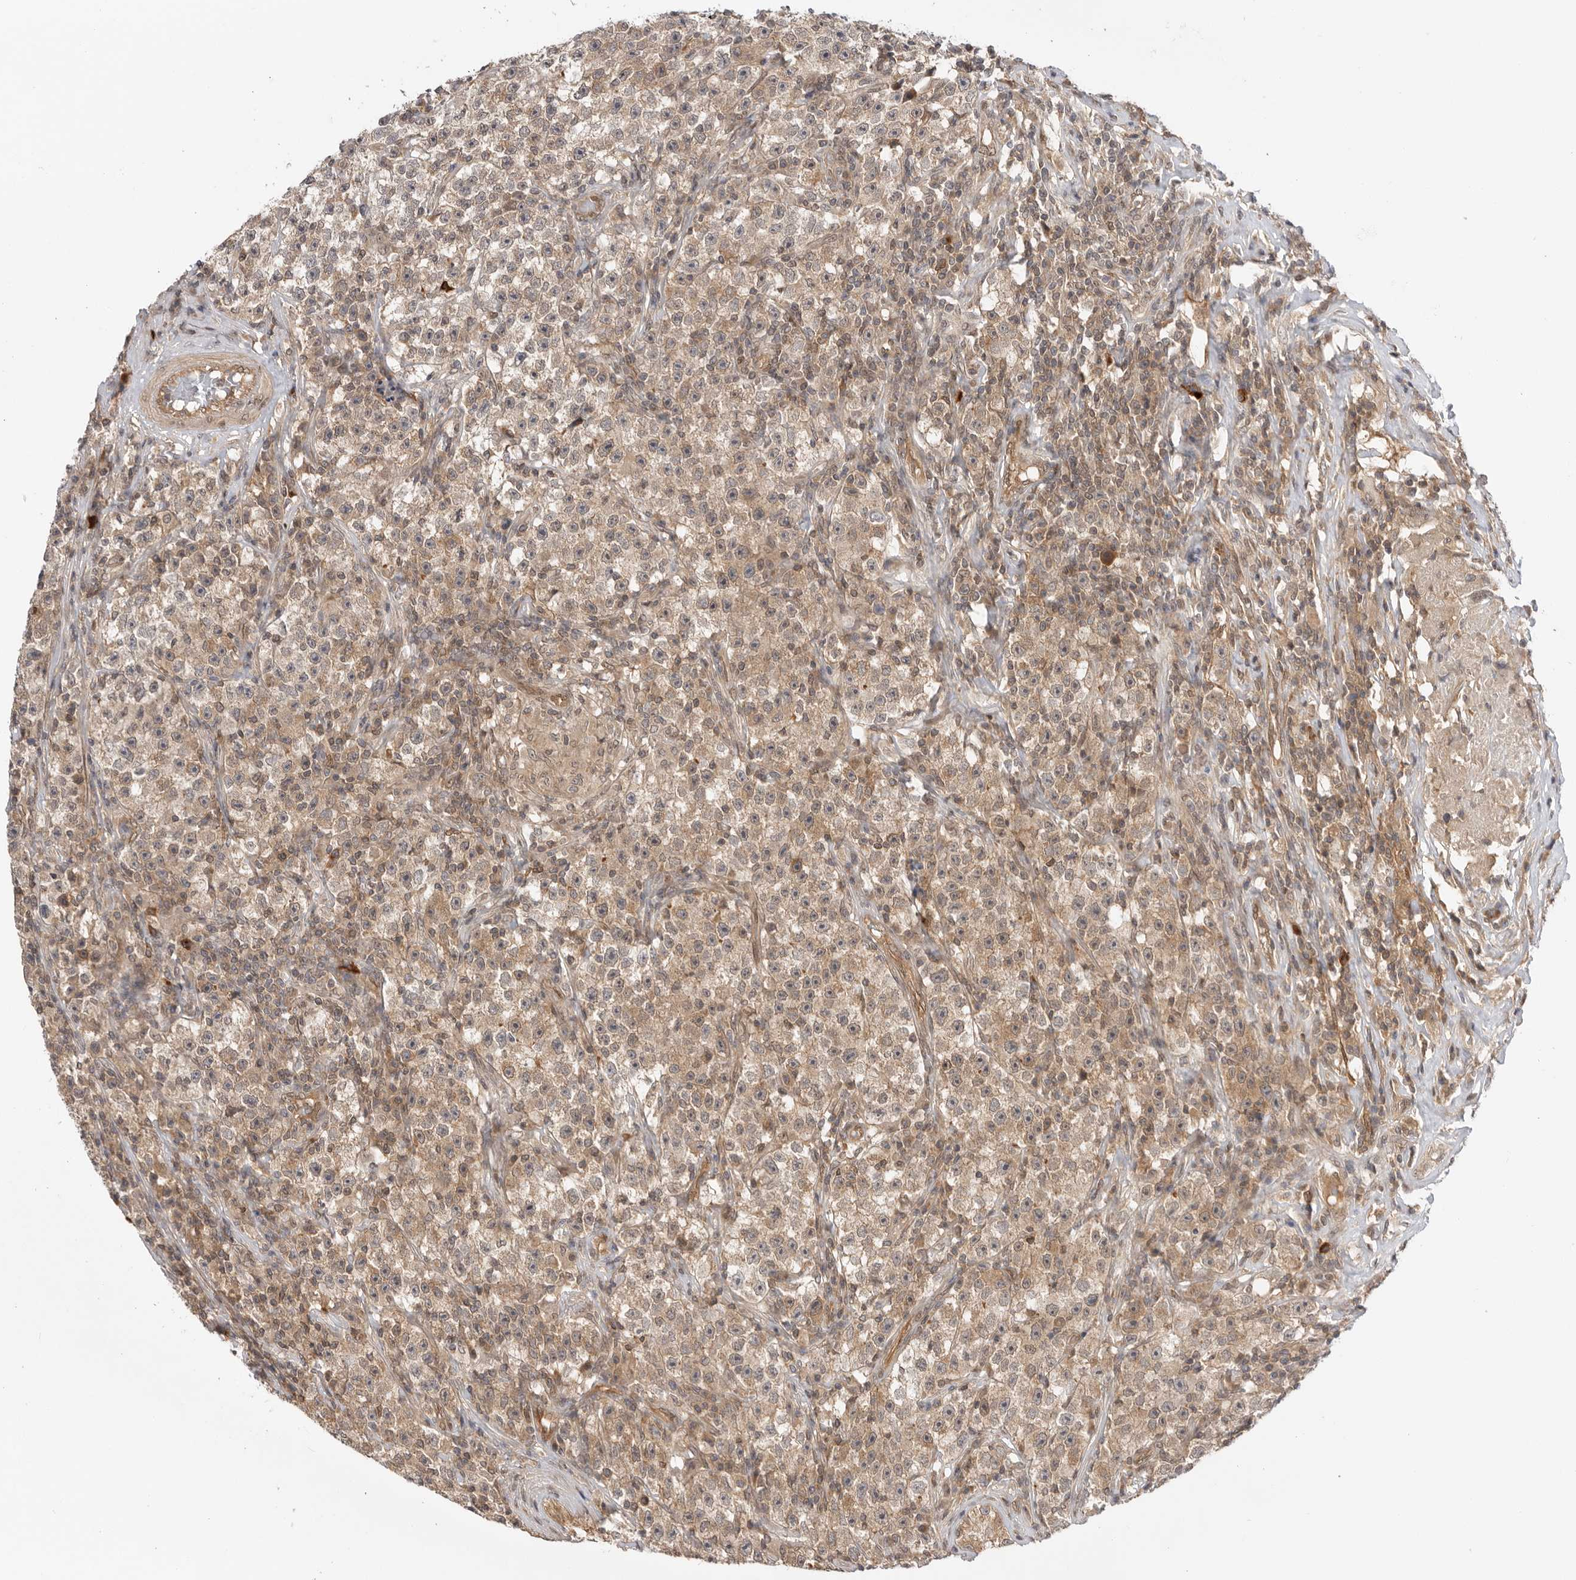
{"staining": {"intensity": "weak", "quantity": ">75%", "location": "cytoplasmic/membranous"}, "tissue": "testis cancer", "cell_type": "Tumor cells", "image_type": "cancer", "snomed": [{"axis": "morphology", "description": "Seminoma, NOS"}, {"axis": "topography", "description": "Testis"}], "caption": "This is a histology image of immunohistochemistry staining of testis cancer, which shows weak staining in the cytoplasmic/membranous of tumor cells.", "gene": "DCAF8", "patient": {"sex": "male", "age": 22}}